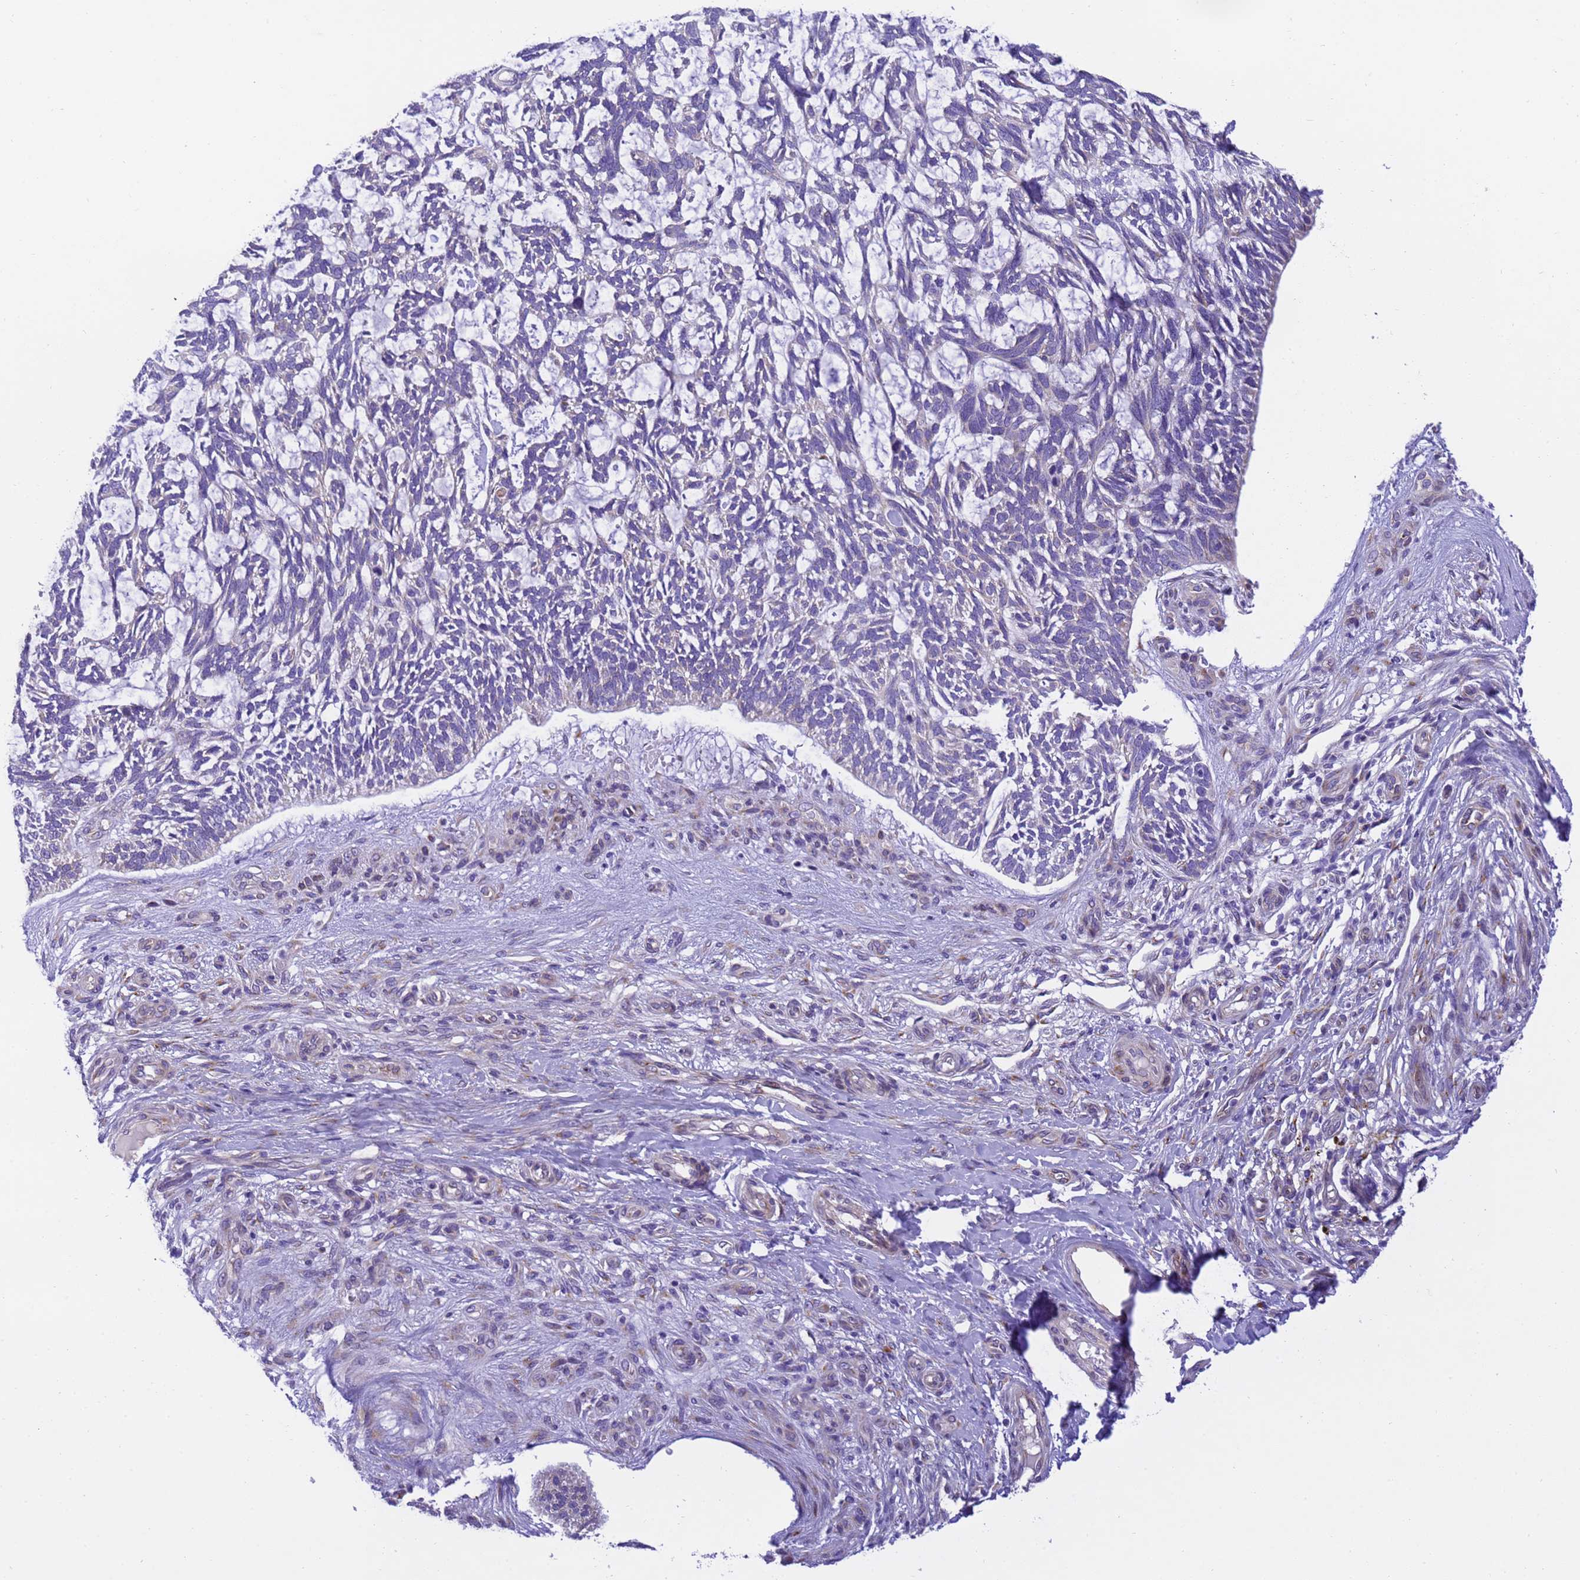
{"staining": {"intensity": "negative", "quantity": "none", "location": "none"}, "tissue": "skin cancer", "cell_type": "Tumor cells", "image_type": "cancer", "snomed": [{"axis": "morphology", "description": "Basal cell carcinoma"}, {"axis": "topography", "description": "Skin"}], "caption": "Tumor cells show no significant protein staining in basal cell carcinoma (skin).", "gene": "RHBDD3", "patient": {"sex": "male", "age": 88}}